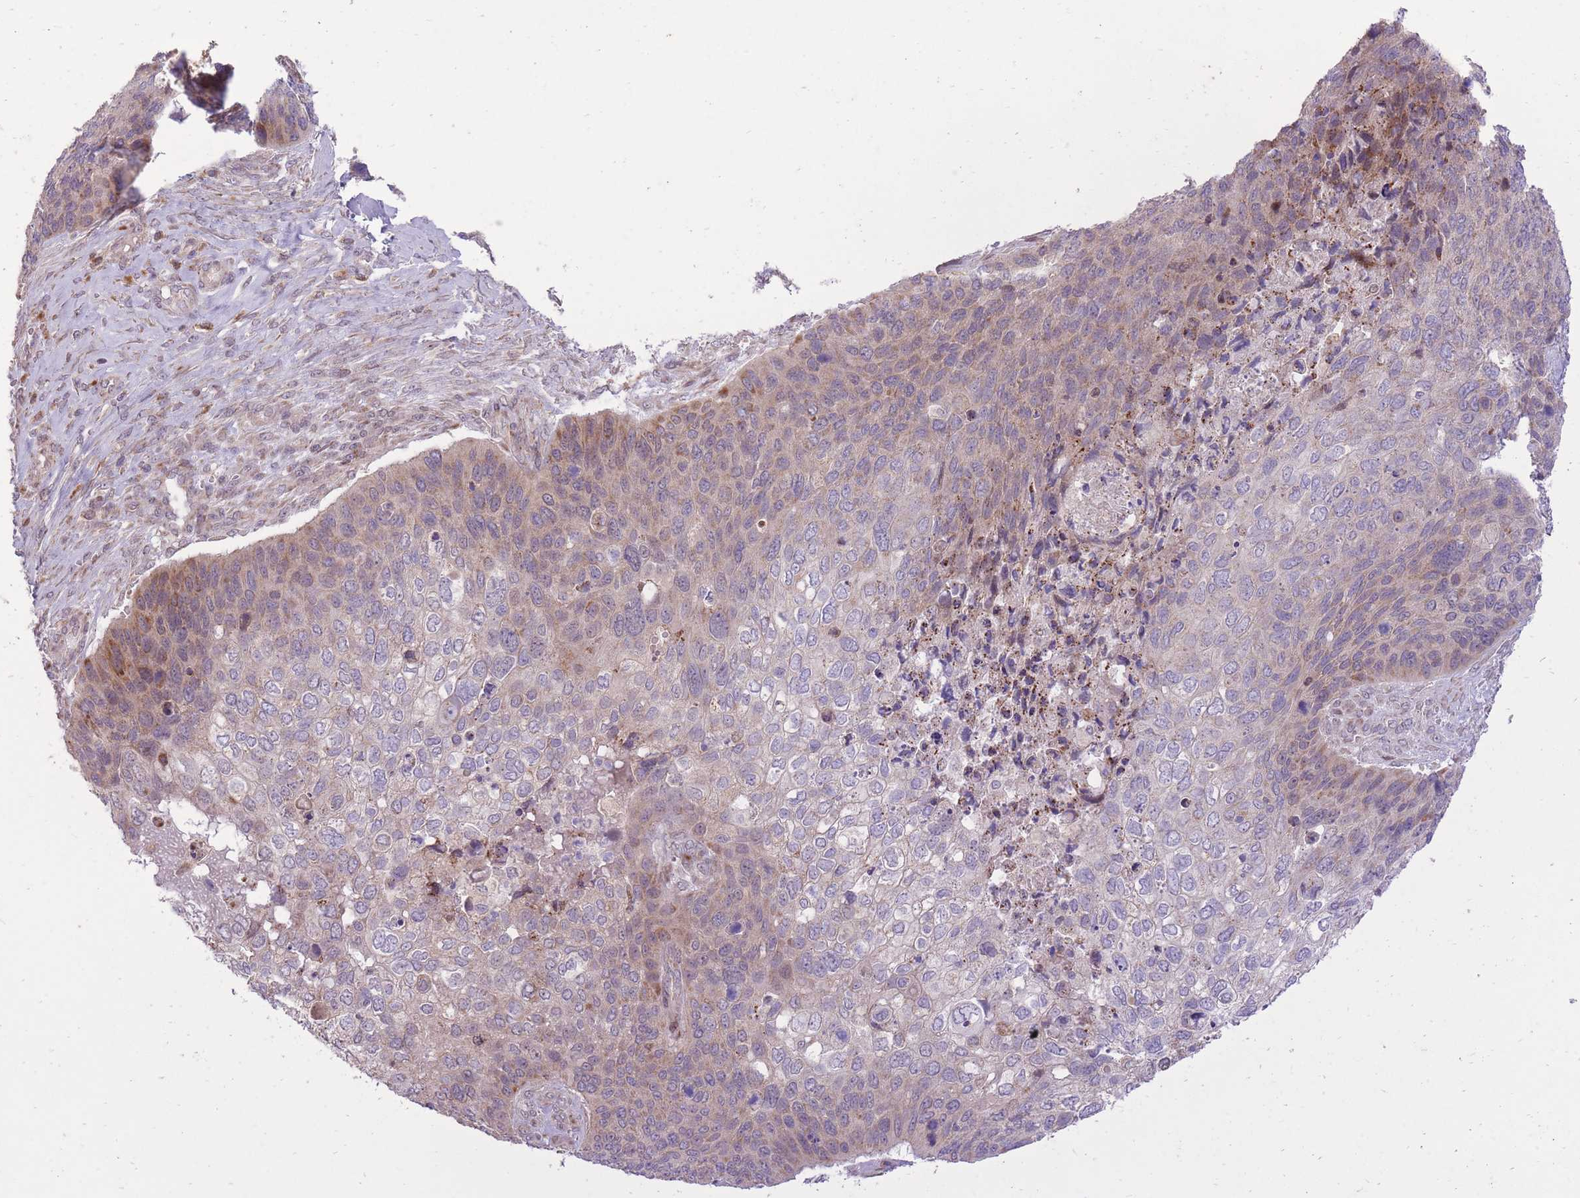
{"staining": {"intensity": "weak", "quantity": "<25%", "location": "cytoplasmic/membranous"}, "tissue": "skin cancer", "cell_type": "Tumor cells", "image_type": "cancer", "snomed": [{"axis": "morphology", "description": "Basal cell carcinoma"}, {"axis": "topography", "description": "Skin"}], "caption": "Immunohistochemistry (IHC) photomicrograph of human basal cell carcinoma (skin) stained for a protein (brown), which displays no expression in tumor cells. (DAB IHC, high magnification).", "gene": "SLC4A4", "patient": {"sex": "female", "age": 74}}